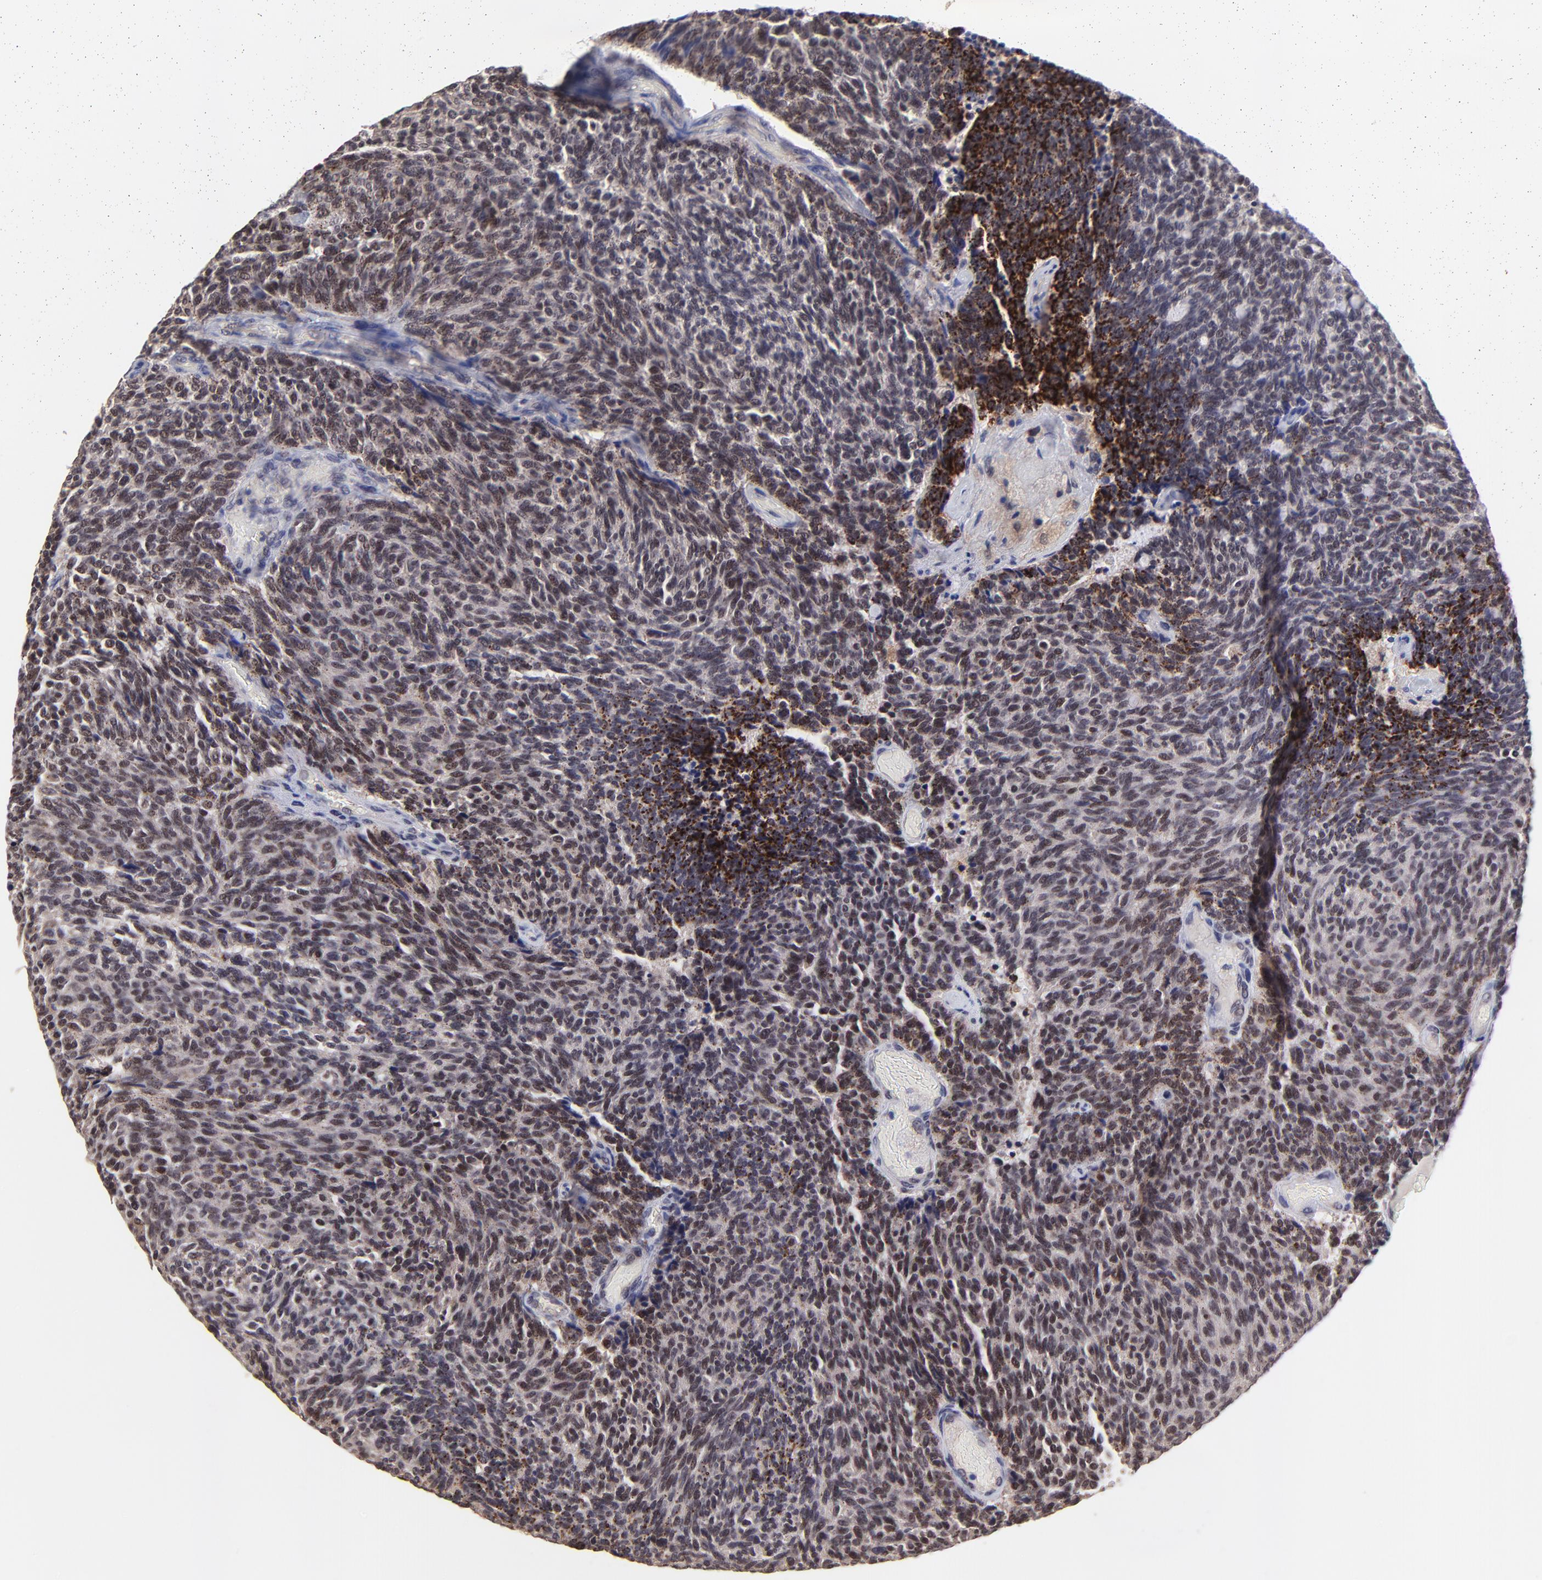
{"staining": {"intensity": "weak", "quantity": ">75%", "location": "cytoplasmic/membranous"}, "tissue": "carcinoid", "cell_type": "Tumor cells", "image_type": "cancer", "snomed": [{"axis": "morphology", "description": "Carcinoid, malignant, NOS"}, {"axis": "topography", "description": "Pancreas"}], "caption": "A brown stain highlights weak cytoplasmic/membranous positivity of a protein in carcinoid tumor cells.", "gene": "ZNF747", "patient": {"sex": "female", "age": 54}}